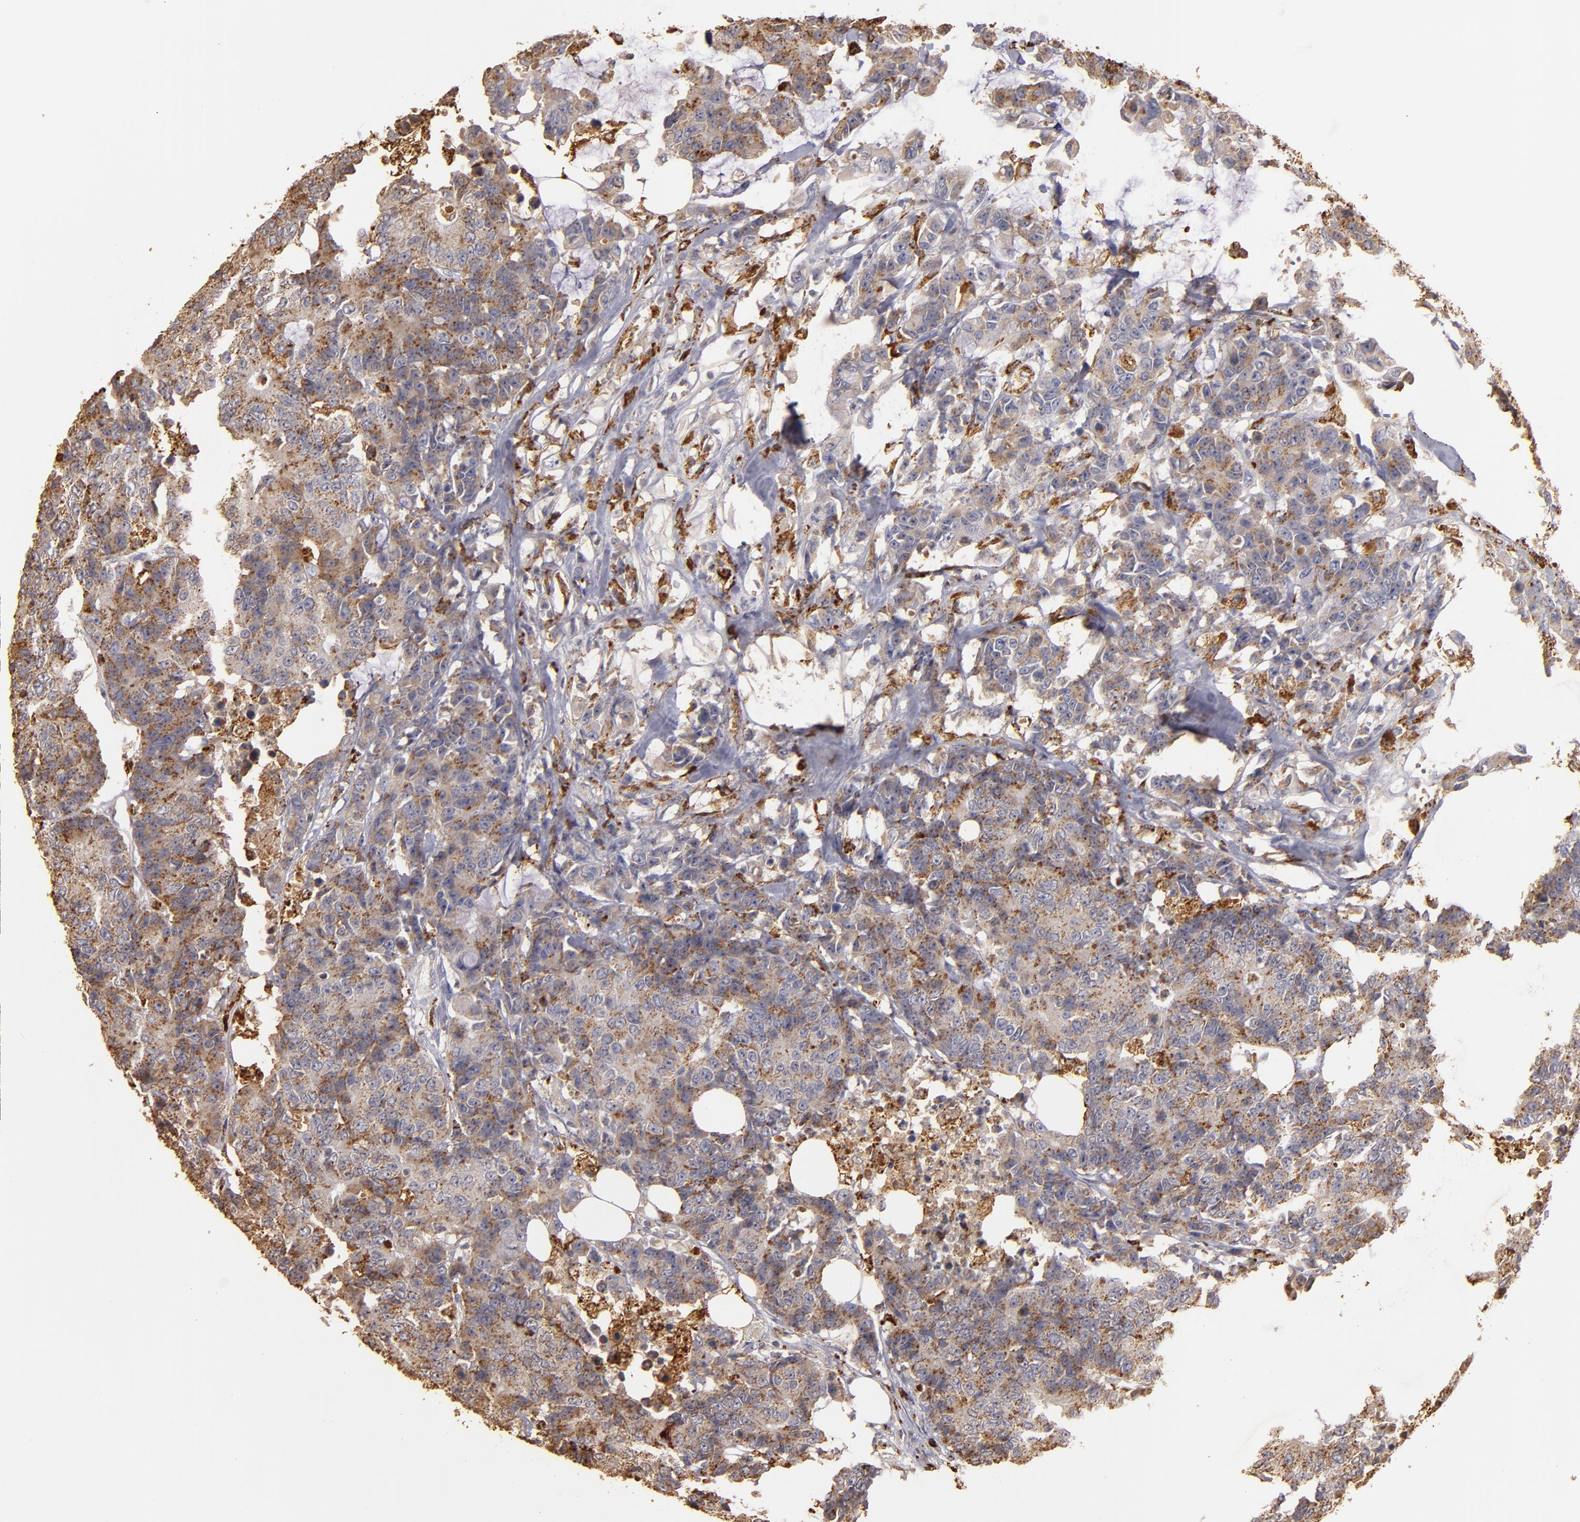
{"staining": {"intensity": "moderate", "quantity": ">75%", "location": "cytoplasmic/membranous"}, "tissue": "colorectal cancer", "cell_type": "Tumor cells", "image_type": "cancer", "snomed": [{"axis": "morphology", "description": "Adenocarcinoma, NOS"}, {"axis": "topography", "description": "Colon"}], "caption": "Human colorectal cancer stained with a brown dye reveals moderate cytoplasmic/membranous positive positivity in about >75% of tumor cells.", "gene": "TRAF1", "patient": {"sex": "female", "age": 86}}